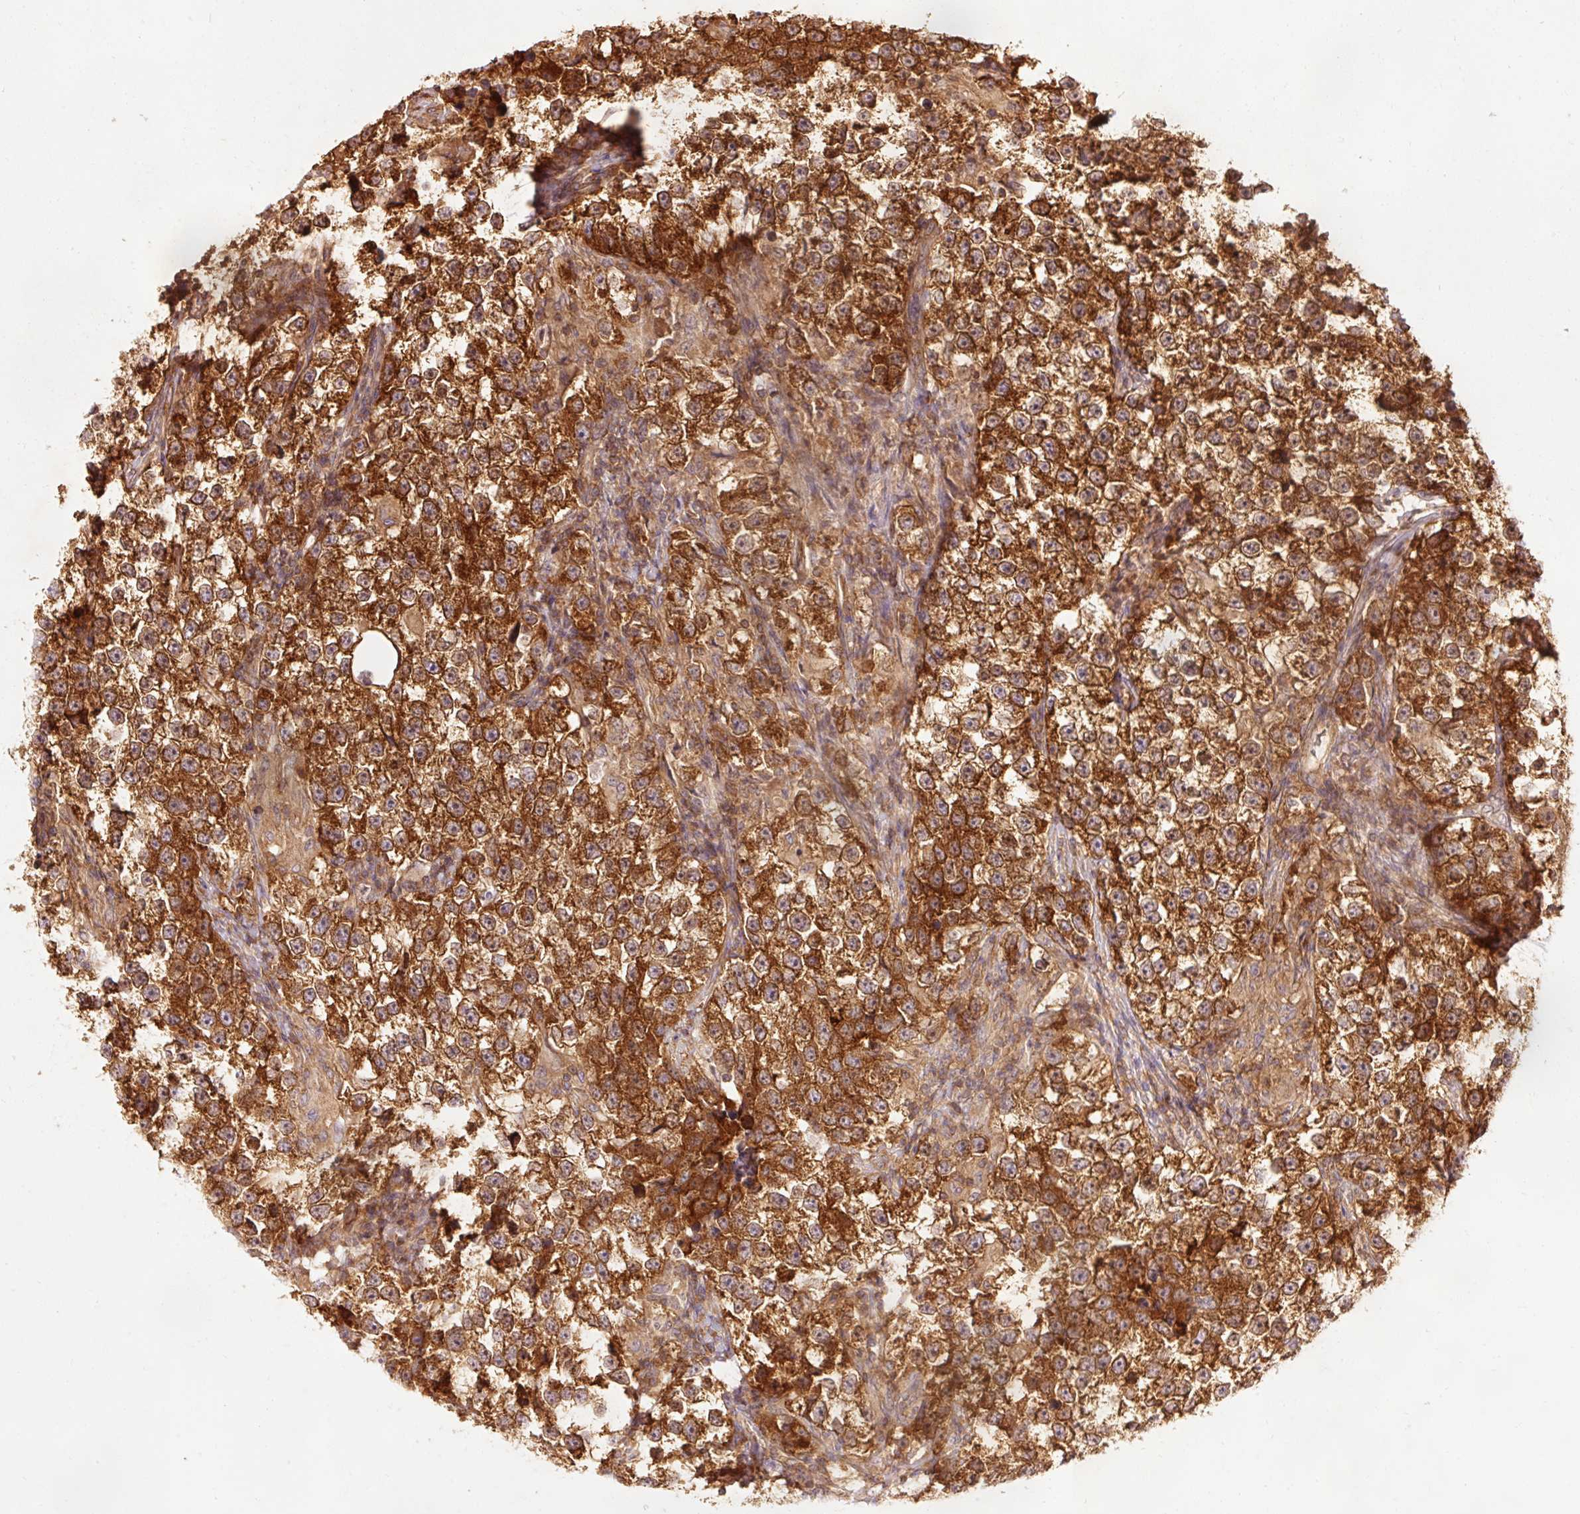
{"staining": {"intensity": "strong", "quantity": ">75%", "location": "cytoplasmic/membranous"}, "tissue": "testis cancer", "cell_type": "Tumor cells", "image_type": "cancer", "snomed": [{"axis": "morphology", "description": "Seminoma, NOS"}, {"axis": "topography", "description": "Testis"}], "caption": "An immunohistochemistry histopathology image of tumor tissue is shown. Protein staining in brown shows strong cytoplasmic/membranous positivity in seminoma (testis) within tumor cells.", "gene": "PDAP1", "patient": {"sex": "male", "age": 46}}